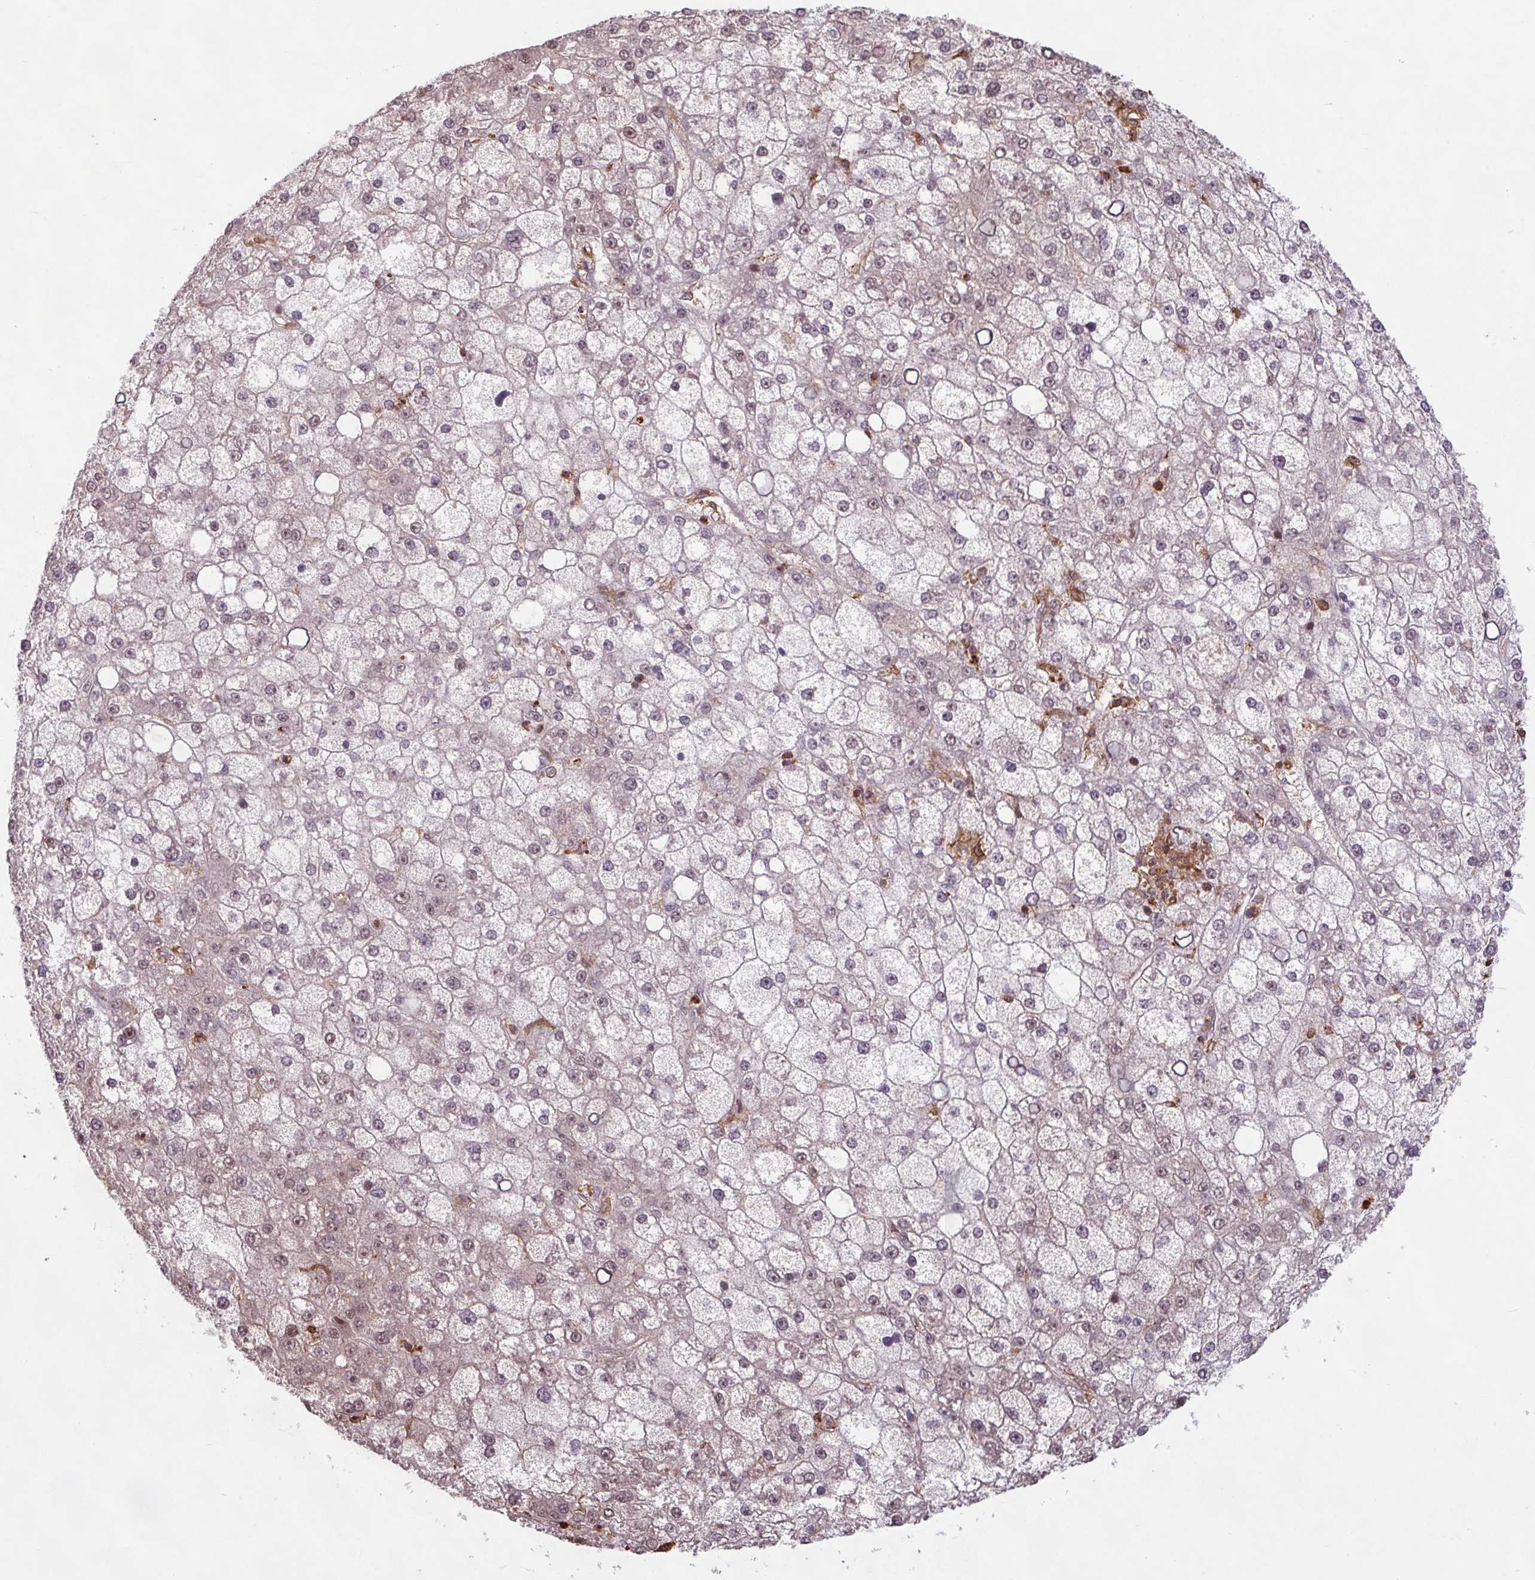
{"staining": {"intensity": "weak", "quantity": "<25%", "location": "nuclear"}, "tissue": "liver cancer", "cell_type": "Tumor cells", "image_type": "cancer", "snomed": [{"axis": "morphology", "description": "Carcinoma, Hepatocellular, NOS"}, {"axis": "topography", "description": "Liver"}], "caption": "This is an immunohistochemistry image of human liver cancer (hepatocellular carcinoma). There is no expression in tumor cells.", "gene": "GON7", "patient": {"sex": "male", "age": 67}}